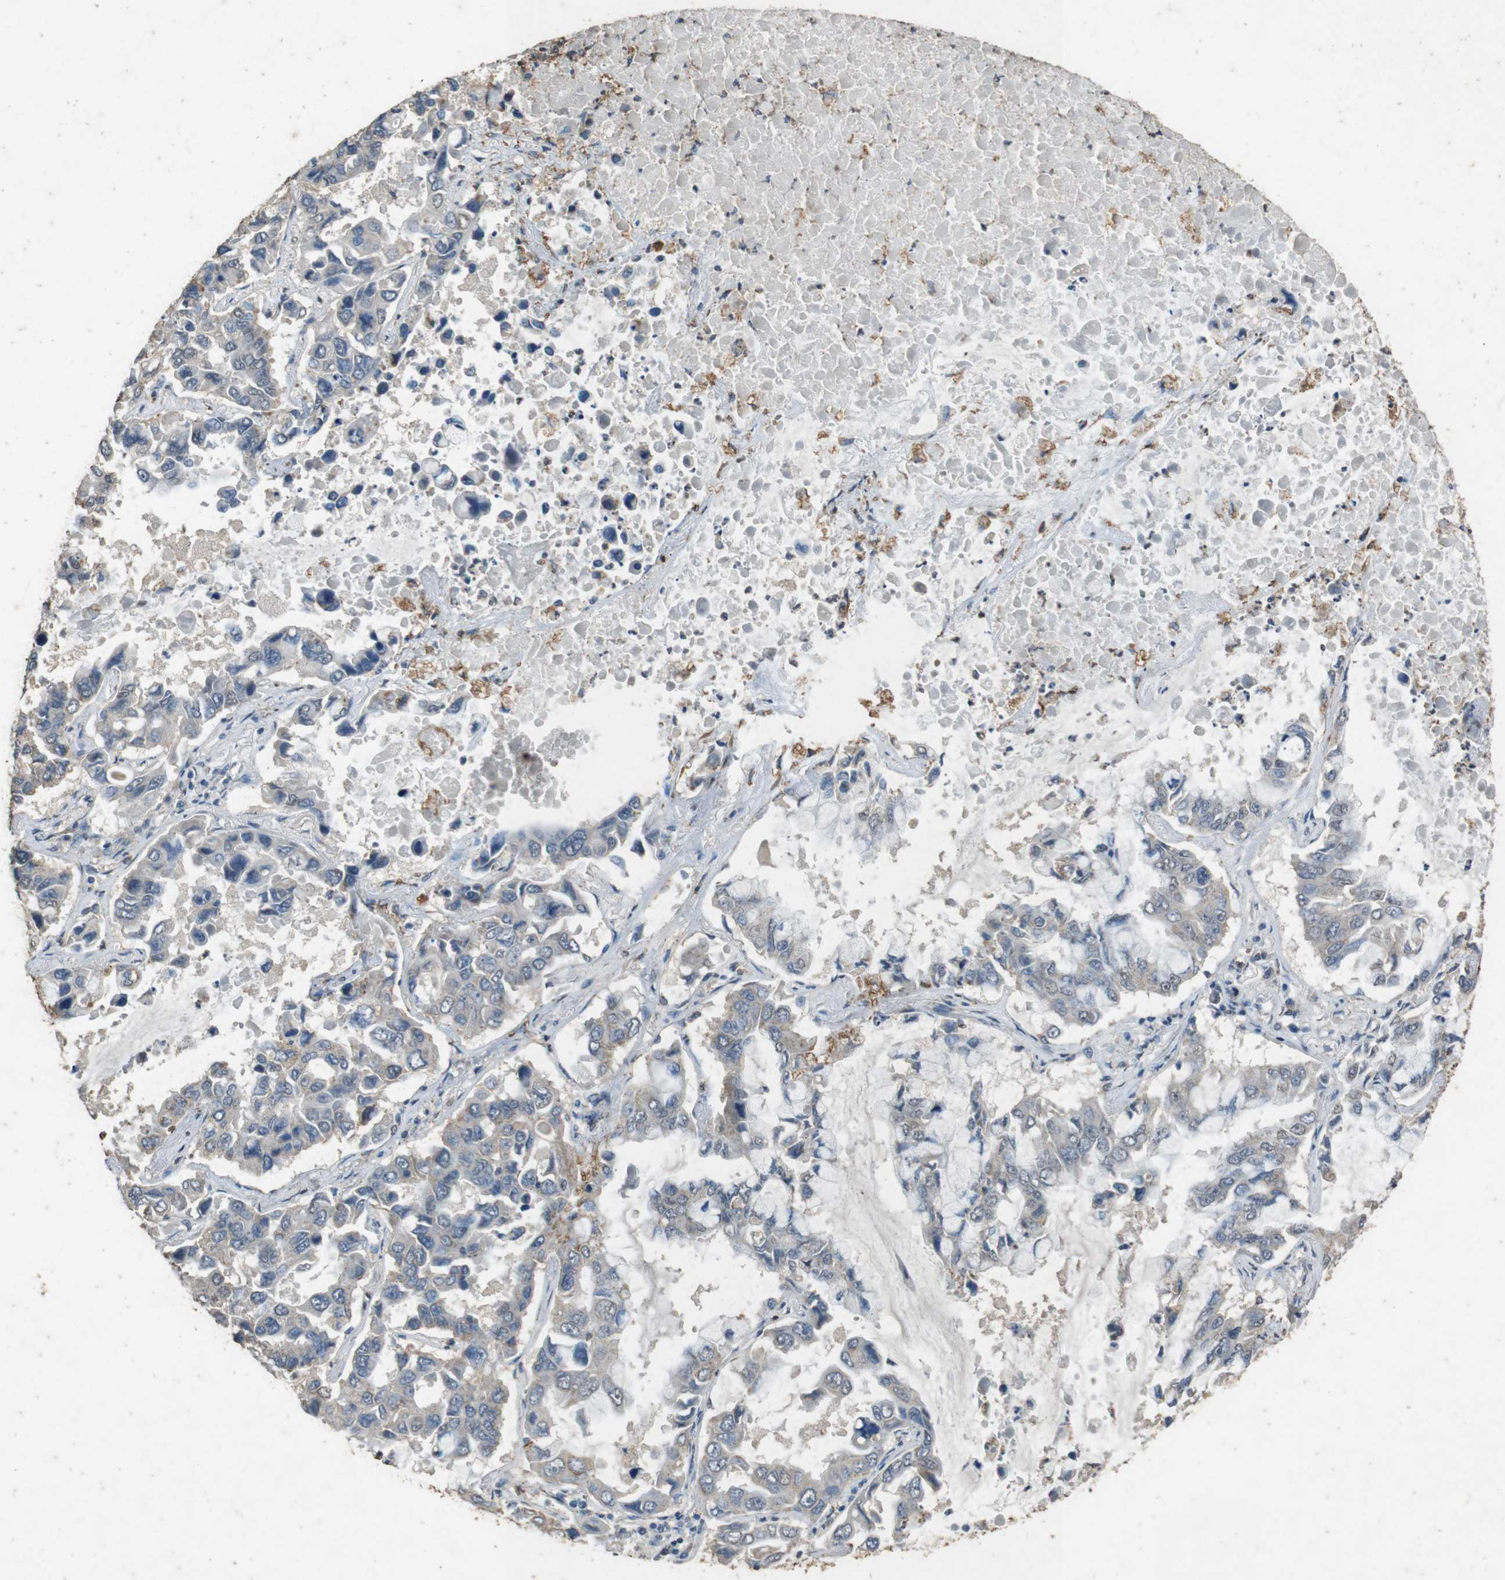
{"staining": {"intensity": "negative", "quantity": "none", "location": "none"}, "tissue": "lung cancer", "cell_type": "Tumor cells", "image_type": "cancer", "snomed": [{"axis": "morphology", "description": "Adenocarcinoma, NOS"}, {"axis": "topography", "description": "Lung"}], "caption": "Immunohistochemical staining of human lung adenocarcinoma demonstrates no significant staining in tumor cells.", "gene": "STBD1", "patient": {"sex": "male", "age": 64}}